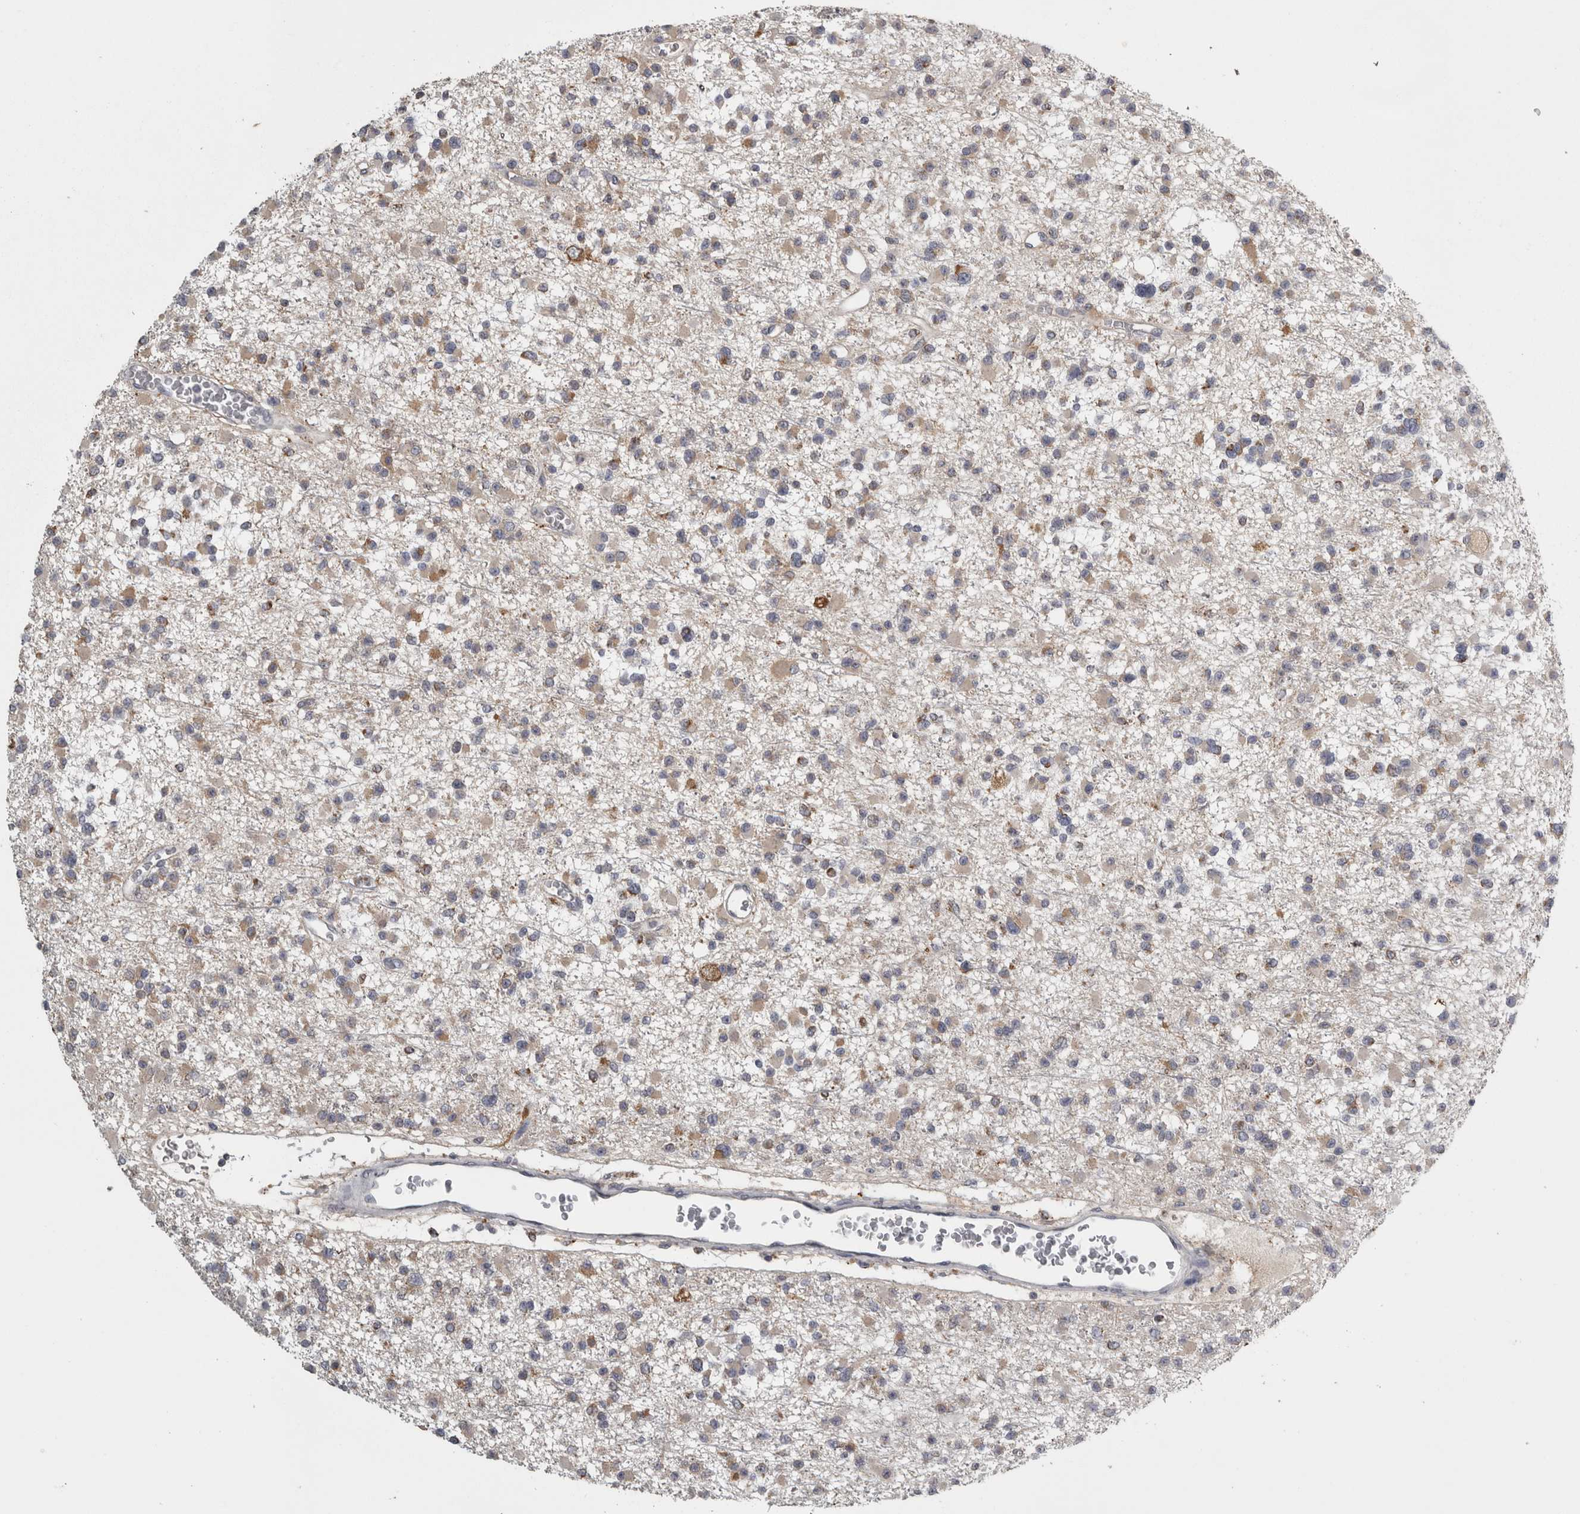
{"staining": {"intensity": "weak", "quantity": ">75%", "location": "cytoplasmic/membranous"}, "tissue": "glioma", "cell_type": "Tumor cells", "image_type": "cancer", "snomed": [{"axis": "morphology", "description": "Glioma, malignant, Low grade"}, {"axis": "topography", "description": "Brain"}], "caption": "There is low levels of weak cytoplasmic/membranous expression in tumor cells of low-grade glioma (malignant), as demonstrated by immunohistochemical staining (brown color).", "gene": "FRK", "patient": {"sex": "female", "age": 22}}